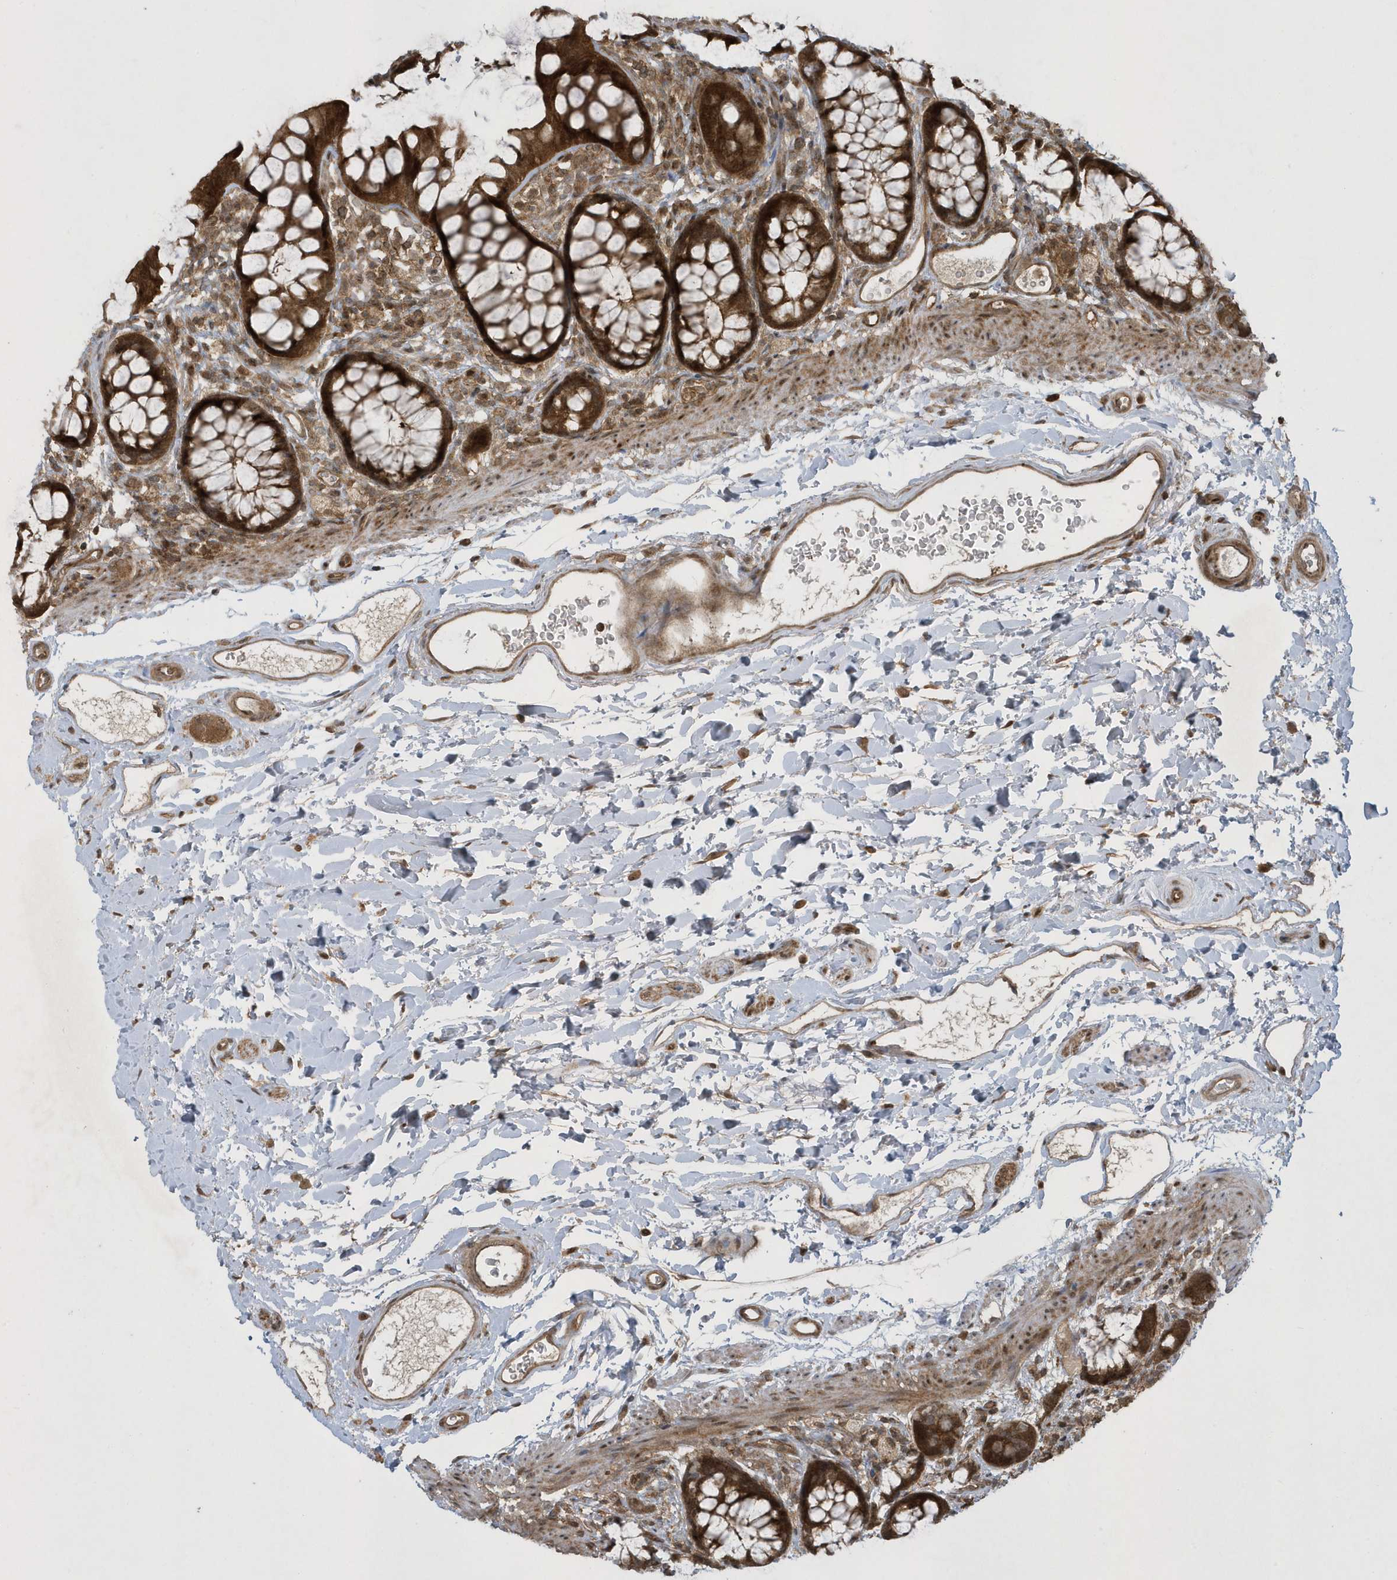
{"staining": {"intensity": "strong", "quantity": ">75%", "location": "cytoplasmic/membranous,nuclear"}, "tissue": "rectum", "cell_type": "Glandular cells", "image_type": "normal", "snomed": [{"axis": "morphology", "description": "Normal tissue, NOS"}, {"axis": "topography", "description": "Rectum"}], "caption": "A high amount of strong cytoplasmic/membranous,nuclear staining is appreciated in about >75% of glandular cells in benign rectum.", "gene": "STAMBP", "patient": {"sex": "female", "age": 65}}